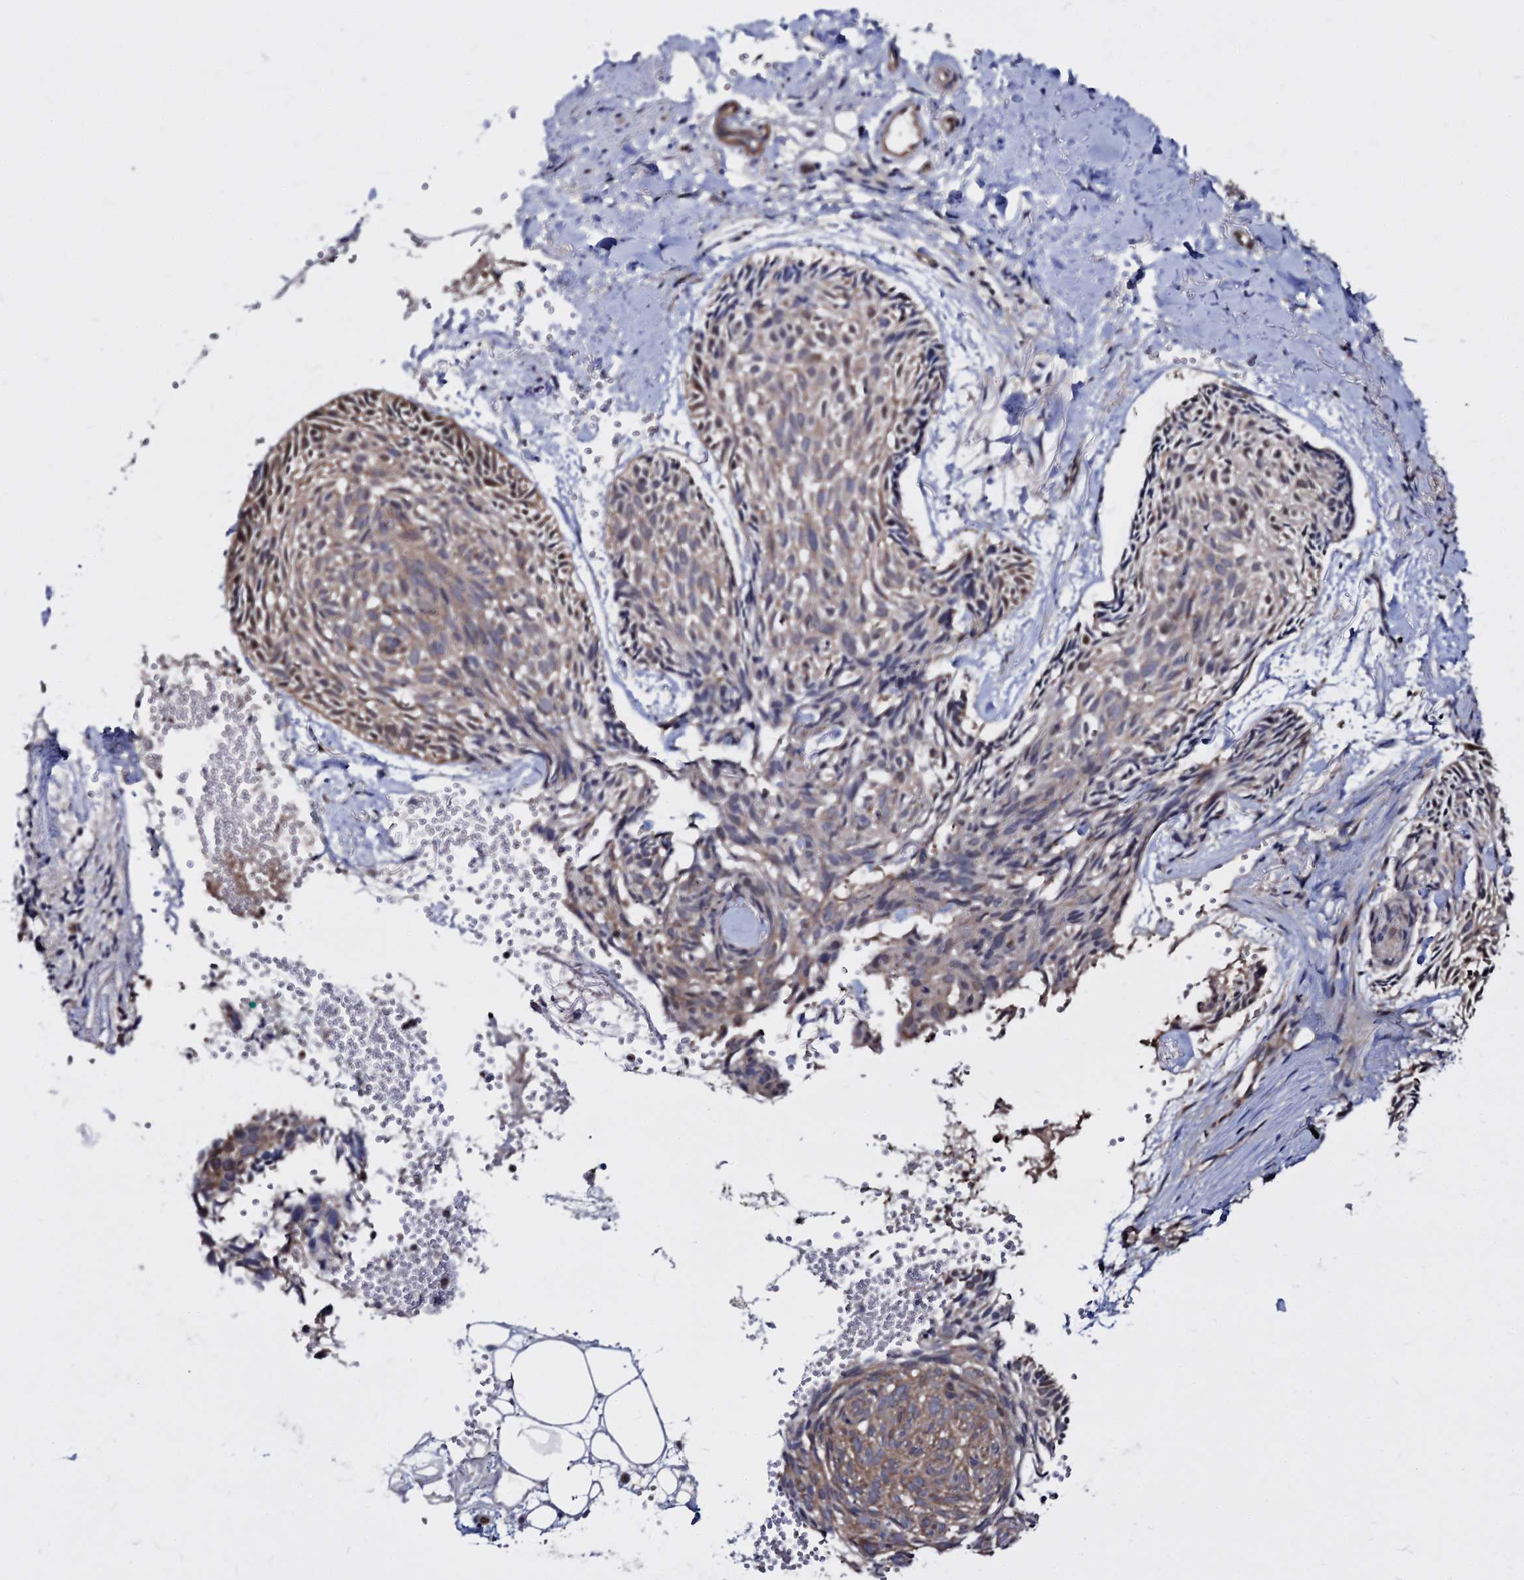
{"staining": {"intensity": "moderate", "quantity": "25%-75%", "location": "cytoplasmic/membranous"}, "tissue": "skin cancer", "cell_type": "Tumor cells", "image_type": "cancer", "snomed": [{"axis": "morphology", "description": "Normal tissue, NOS"}, {"axis": "morphology", "description": "Basal cell carcinoma"}, {"axis": "topography", "description": "Skin"}], "caption": "Human skin cancer (basal cell carcinoma) stained for a protein (brown) shows moderate cytoplasmic/membranous positive positivity in about 25%-75% of tumor cells.", "gene": "NME1", "patient": {"sex": "male", "age": 66}}